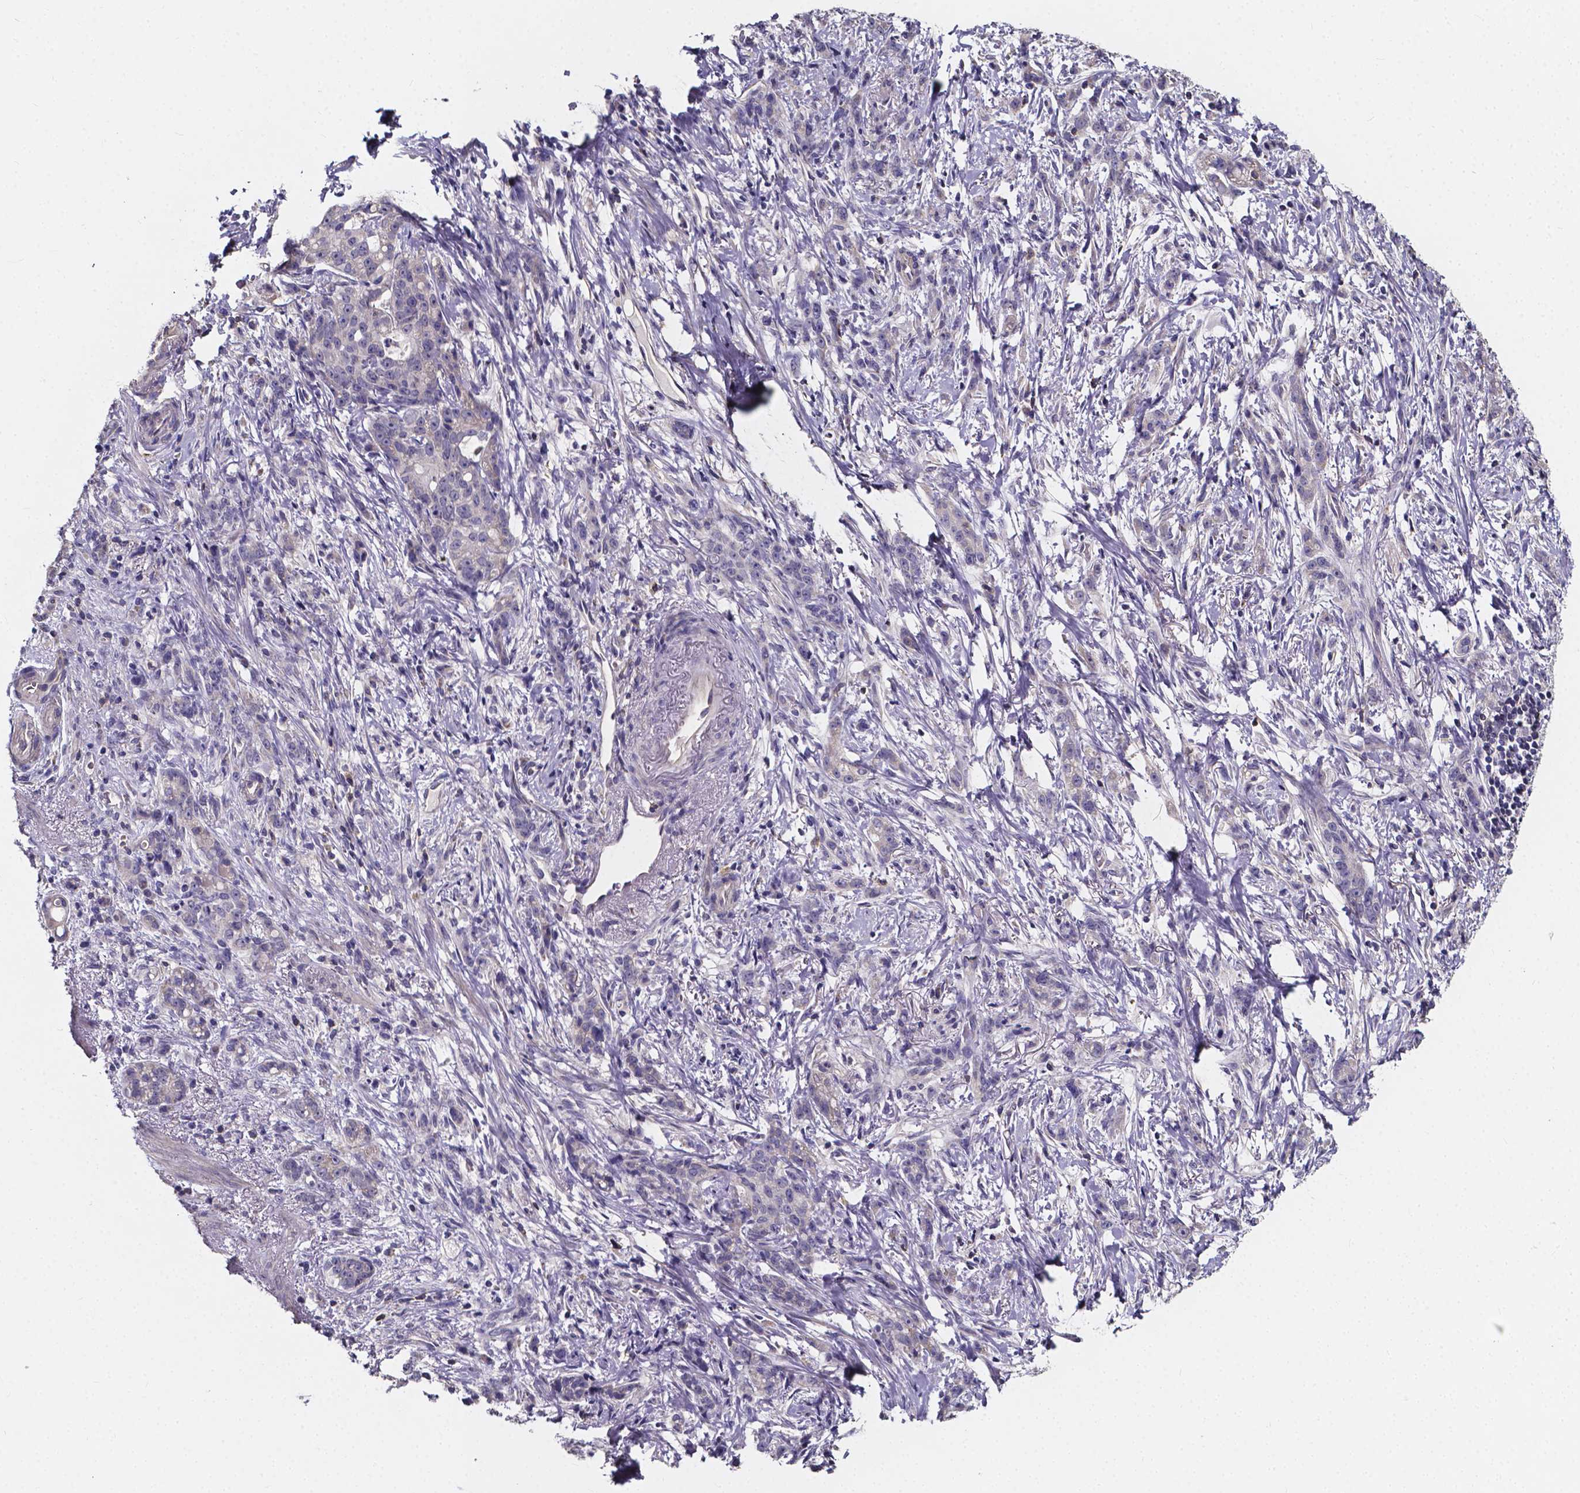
{"staining": {"intensity": "negative", "quantity": "none", "location": "none"}, "tissue": "stomach cancer", "cell_type": "Tumor cells", "image_type": "cancer", "snomed": [{"axis": "morphology", "description": "Adenocarcinoma, NOS"}, {"axis": "topography", "description": "Stomach, lower"}], "caption": "Protein analysis of stomach cancer (adenocarcinoma) exhibits no significant expression in tumor cells. (Stains: DAB immunohistochemistry (IHC) with hematoxylin counter stain, Microscopy: brightfield microscopy at high magnification).", "gene": "THEMIS", "patient": {"sex": "male", "age": 88}}